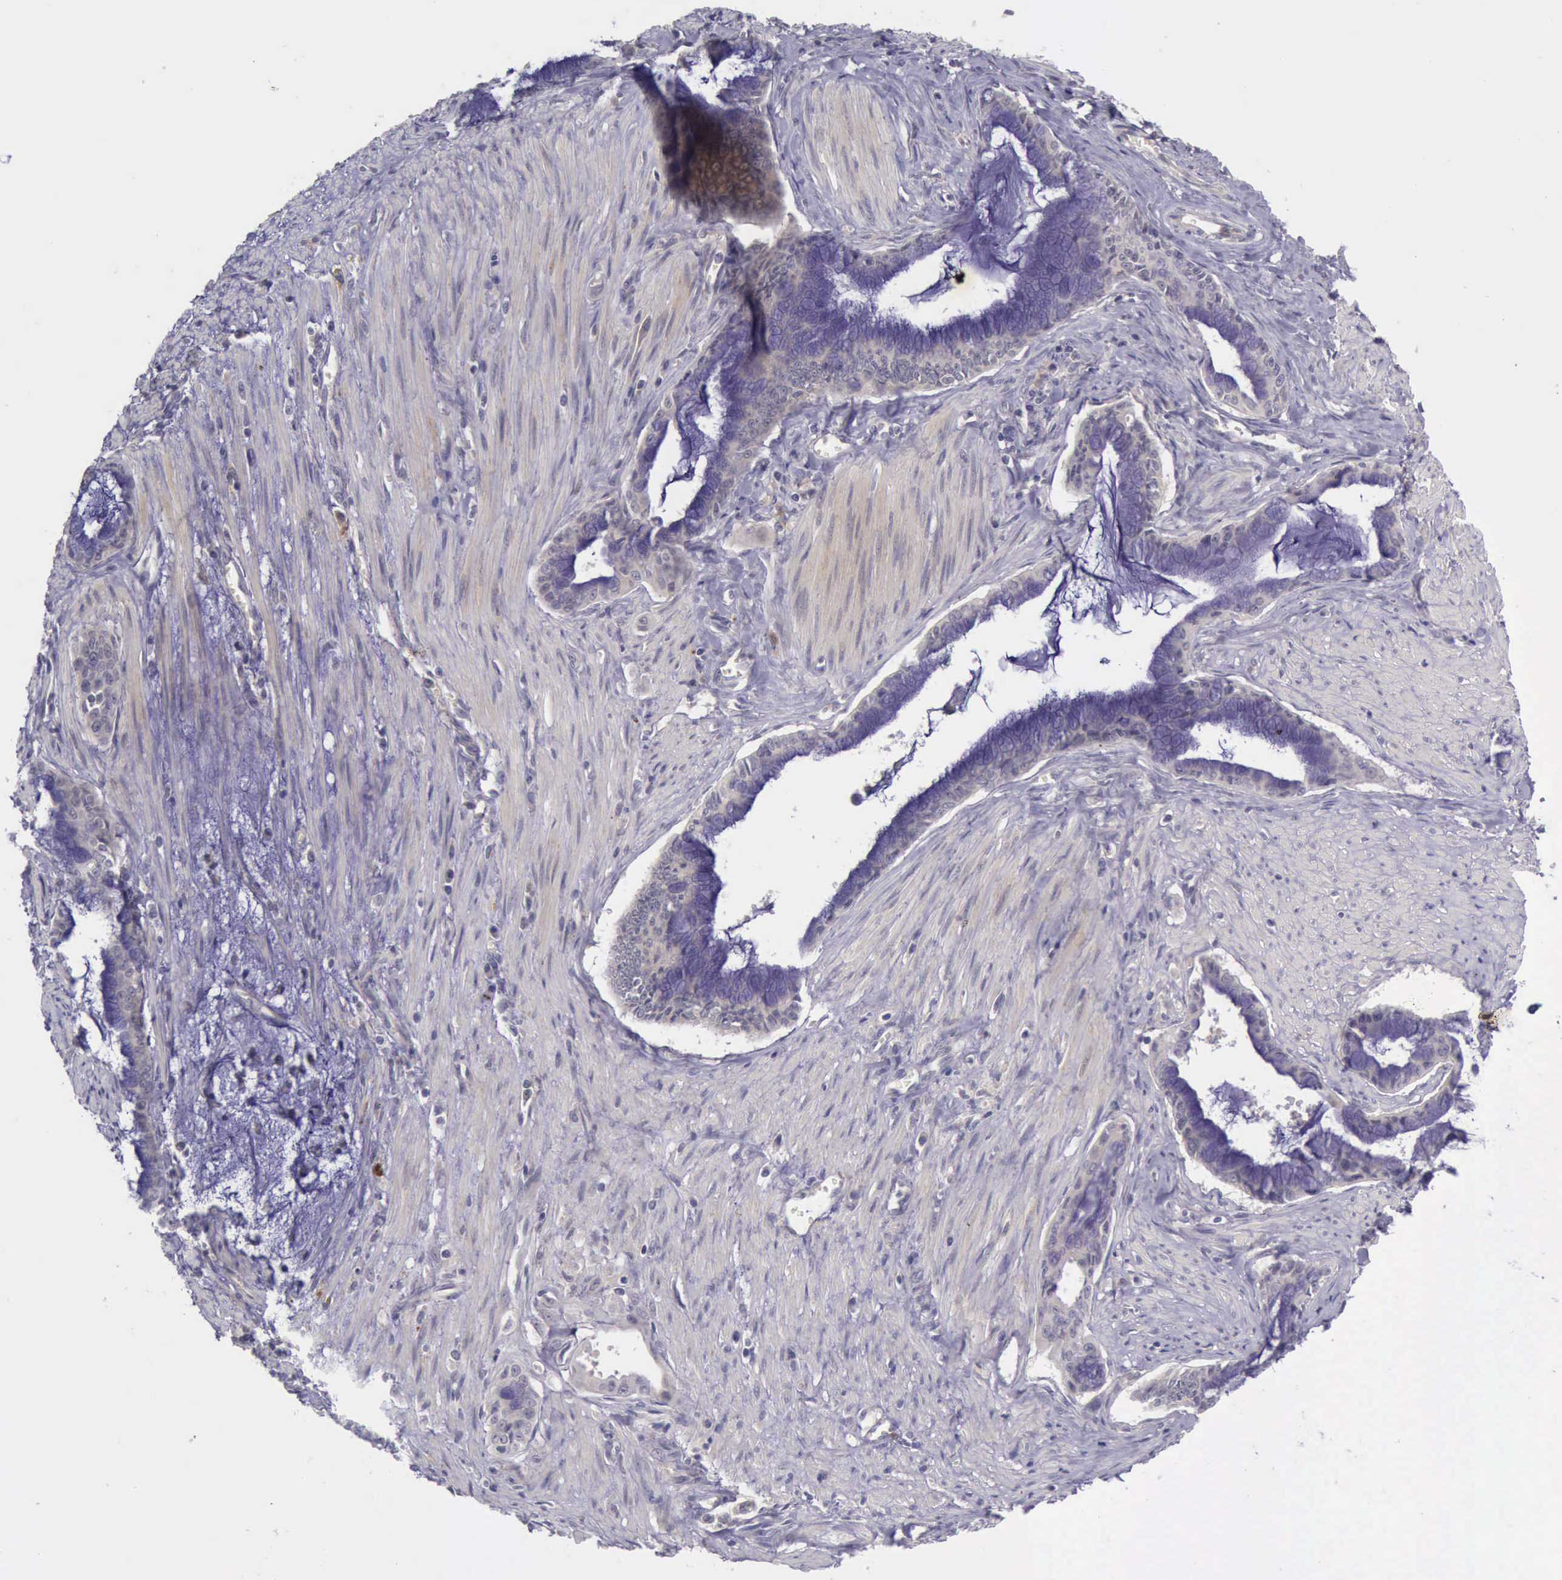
{"staining": {"intensity": "weak", "quantity": "25%-75%", "location": "cytoplasmic/membranous"}, "tissue": "pancreatic cancer", "cell_type": "Tumor cells", "image_type": "cancer", "snomed": [{"axis": "morphology", "description": "Adenocarcinoma, NOS"}, {"axis": "topography", "description": "Pancreas"}], "caption": "There is low levels of weak cytoplasmic/membranous expression in tumor cells of pancreatic adenocarcinoma, as demonstrated by immunohistochemical staining (brown color).", "gene": "ARNT2", "patient": {"sex": "male", "age": 59}}